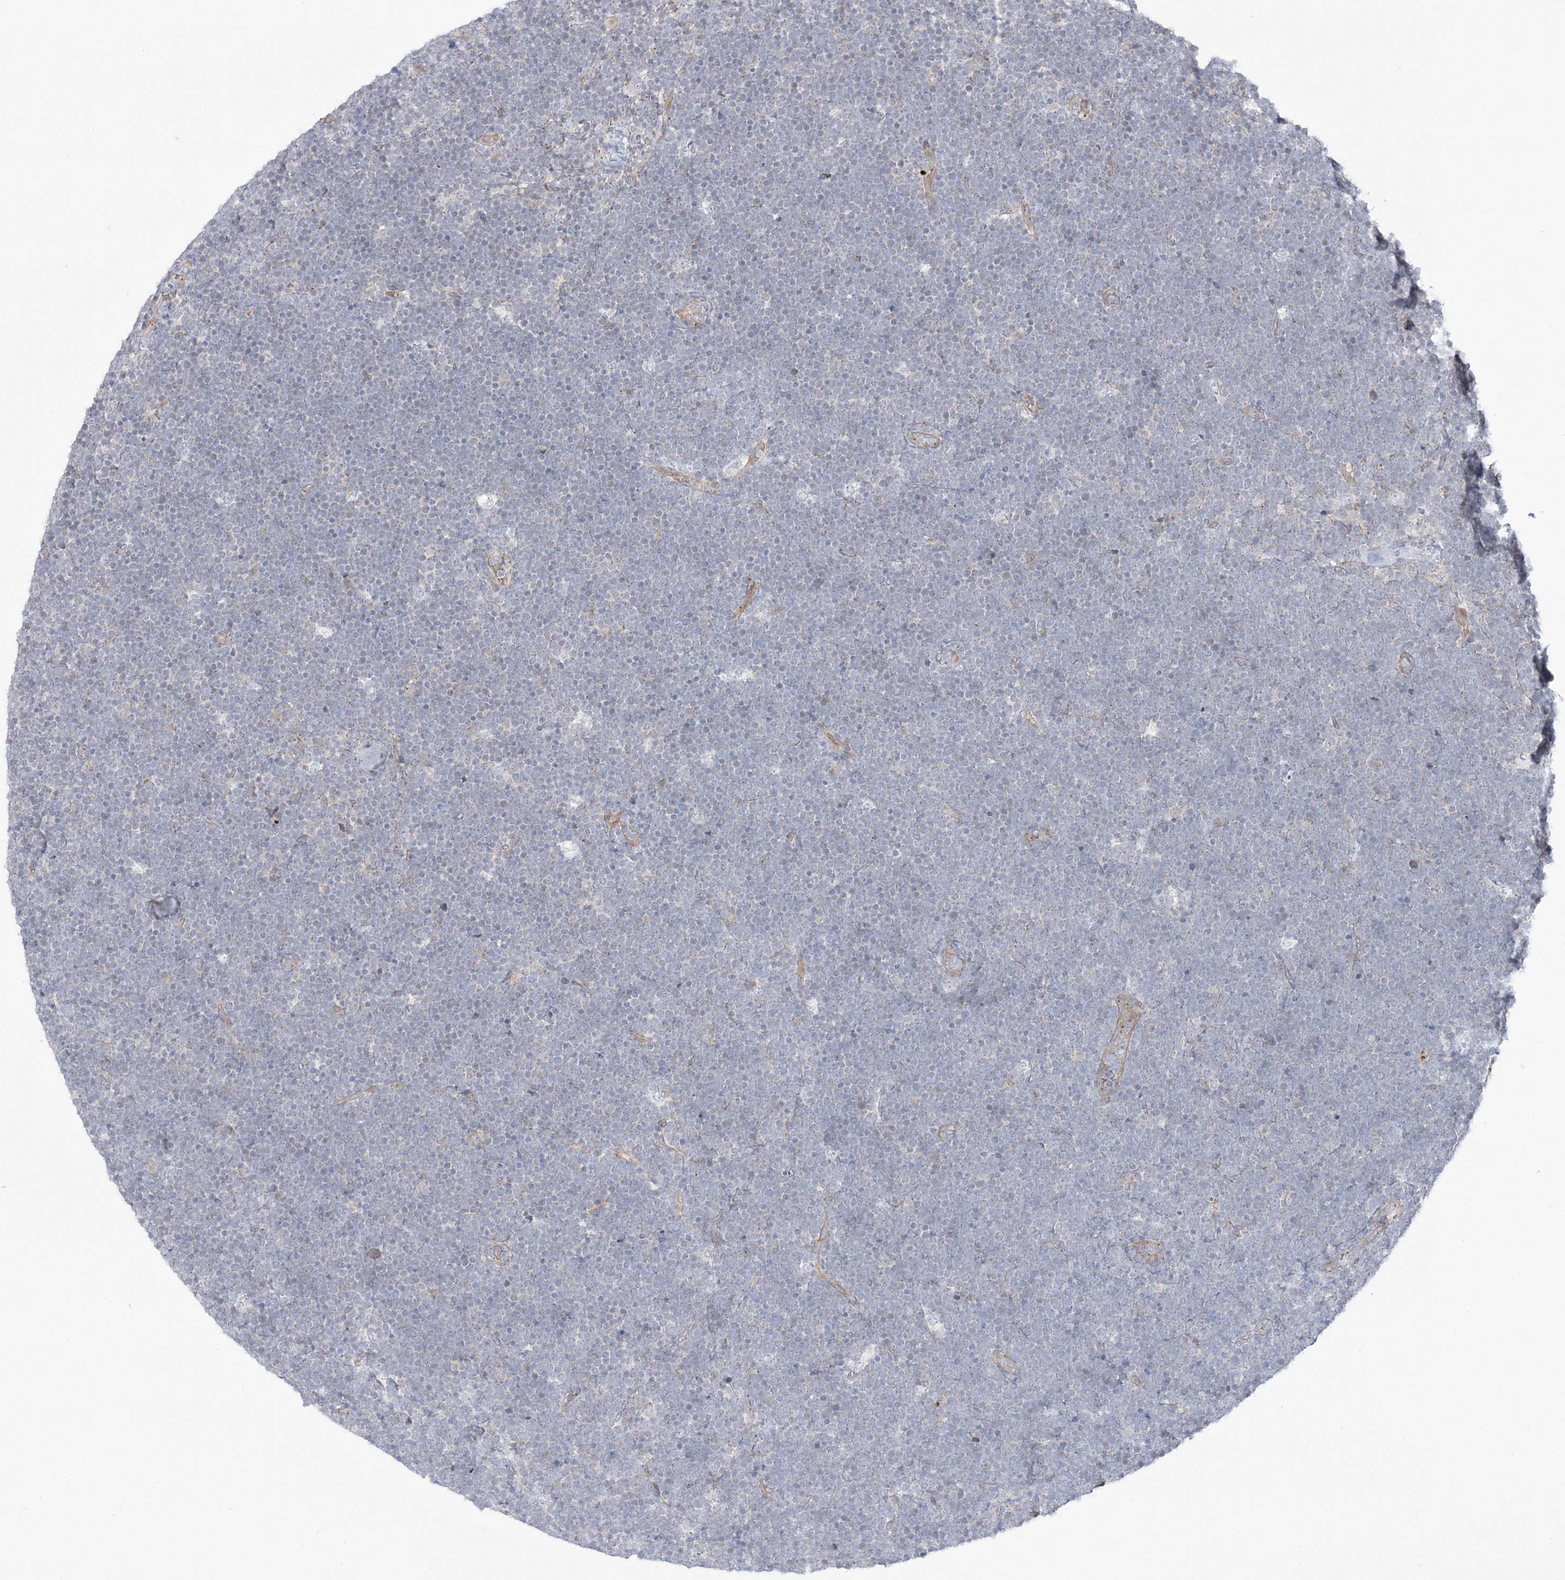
{"staining": {"intensity": "negative", "quantity": "none", "location": "none"}, "tissue": "lymphoma", "cell_type": "Tumor cells", "image_type": "cancer", "snomed": [{"axis": "morphology", "description": "Malignant lymphoma, non-Hodgkin's type, High grade"}, {"axis": "topography", "description": "Lymph node"}], "caption": "The micrograph displays no staining of tumor cells in lymphoma.", "gene": "ADAMTS12", "patient": {"sex": "male", "age": 13}}